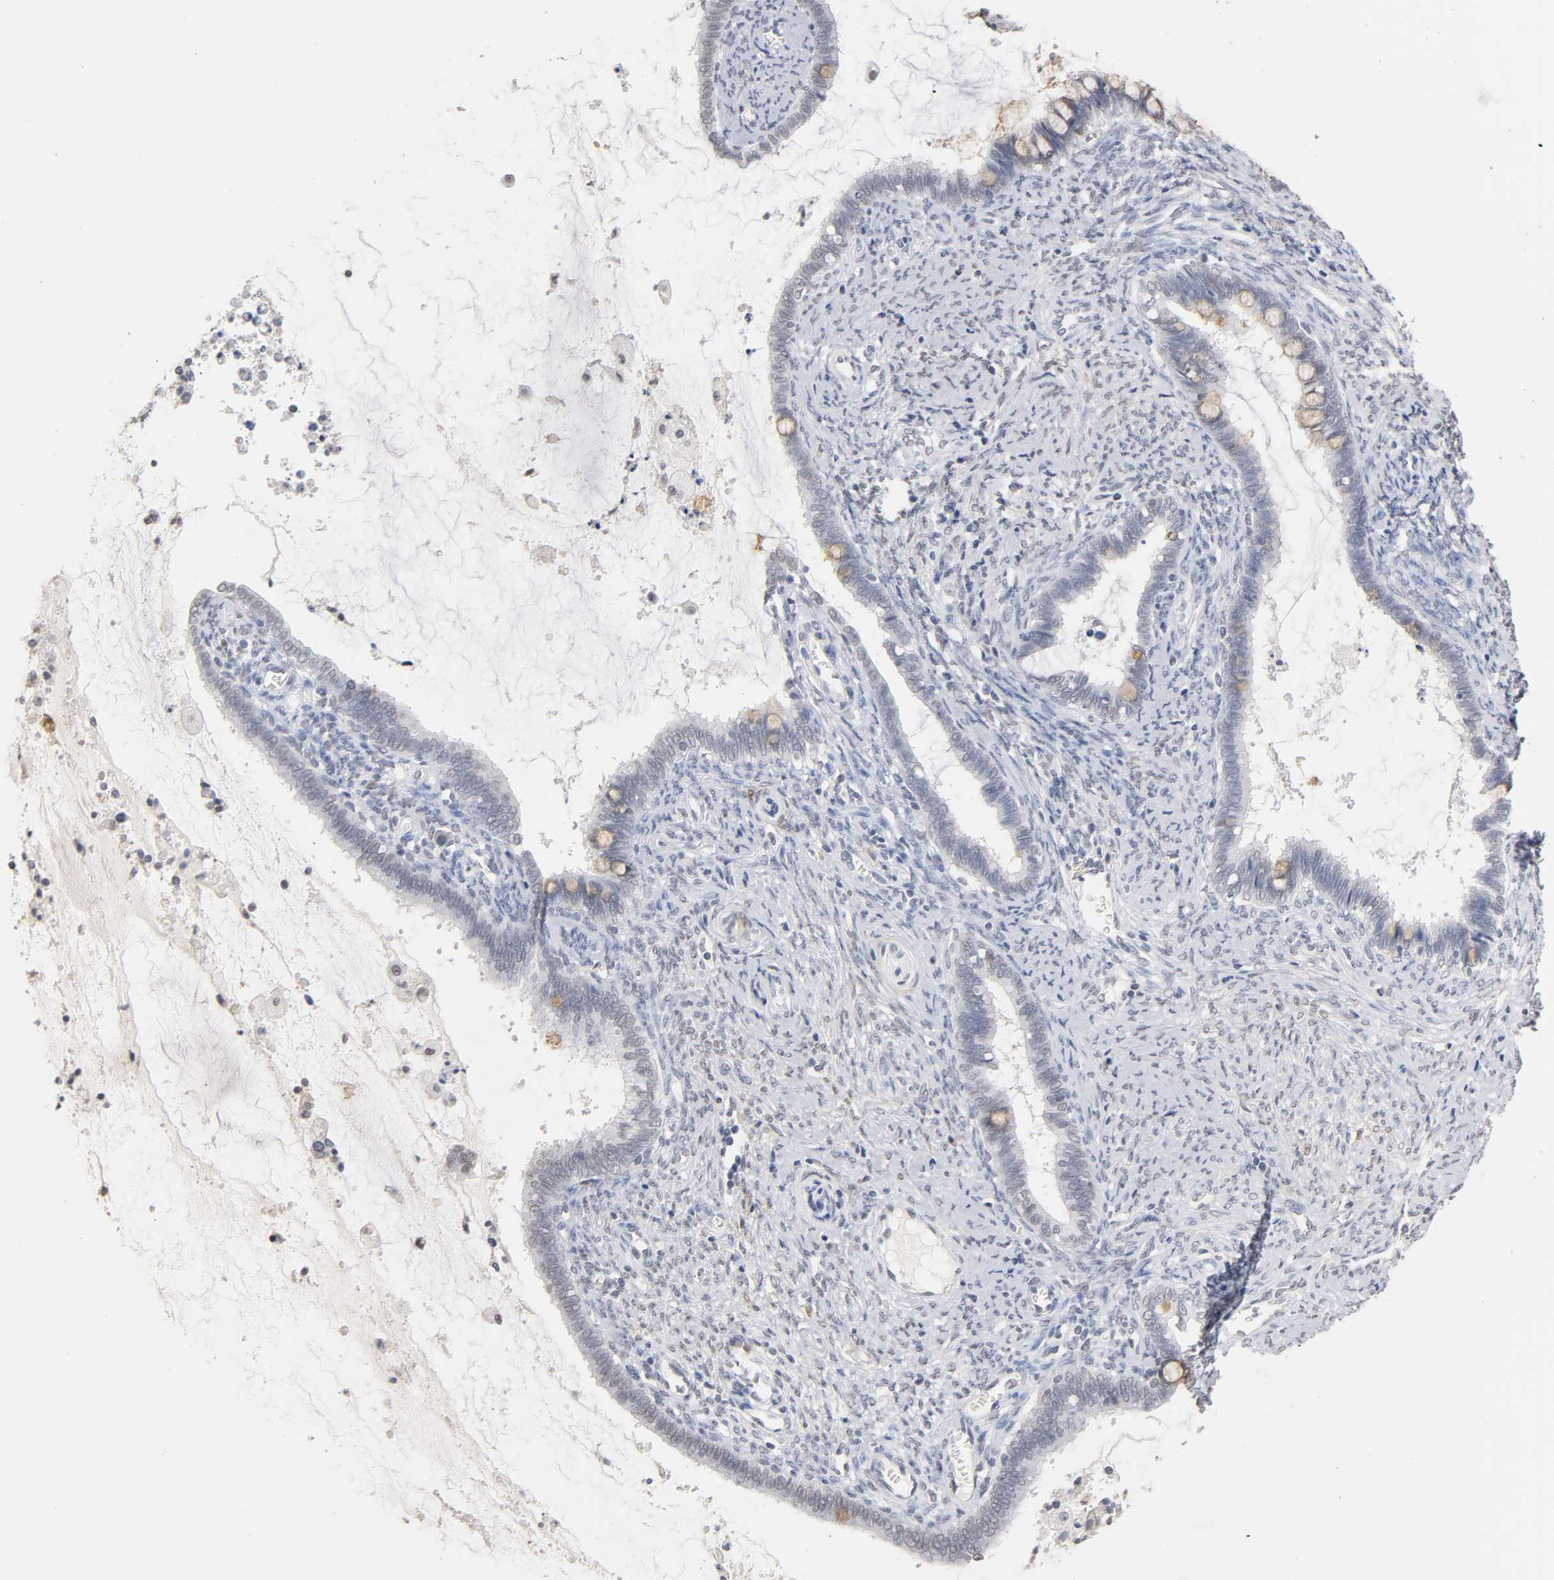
{"staining": {"intensity": "weak", "quantity": "<25%", "location": "cytoplasmic/membranous"}, "tissue": "cervical cancer", "cell_type": "Tumor cells", "image_type": "cancer", "snomed": [{"axis": "morphology", "description": "Adenocarcinoma, NOS"}, {"axis": "topography", "description": "Cervix"}], "caption": "Immunohistochemistry (IHC) image of neoplastic tissue: cervical adenocarcinoma stained with DAB (3,3'-diaminobenzidine) shows no significant protein staining in tumor cells. (Stains: DAB (3,3'-diaminobenzidine) immunohistochemistry with hematoxylin counter stain, Microscopy: brightfield microscopy at high magnification).", "gene": "CRABP2", "patient": {"sex": "female", "age": 44}}